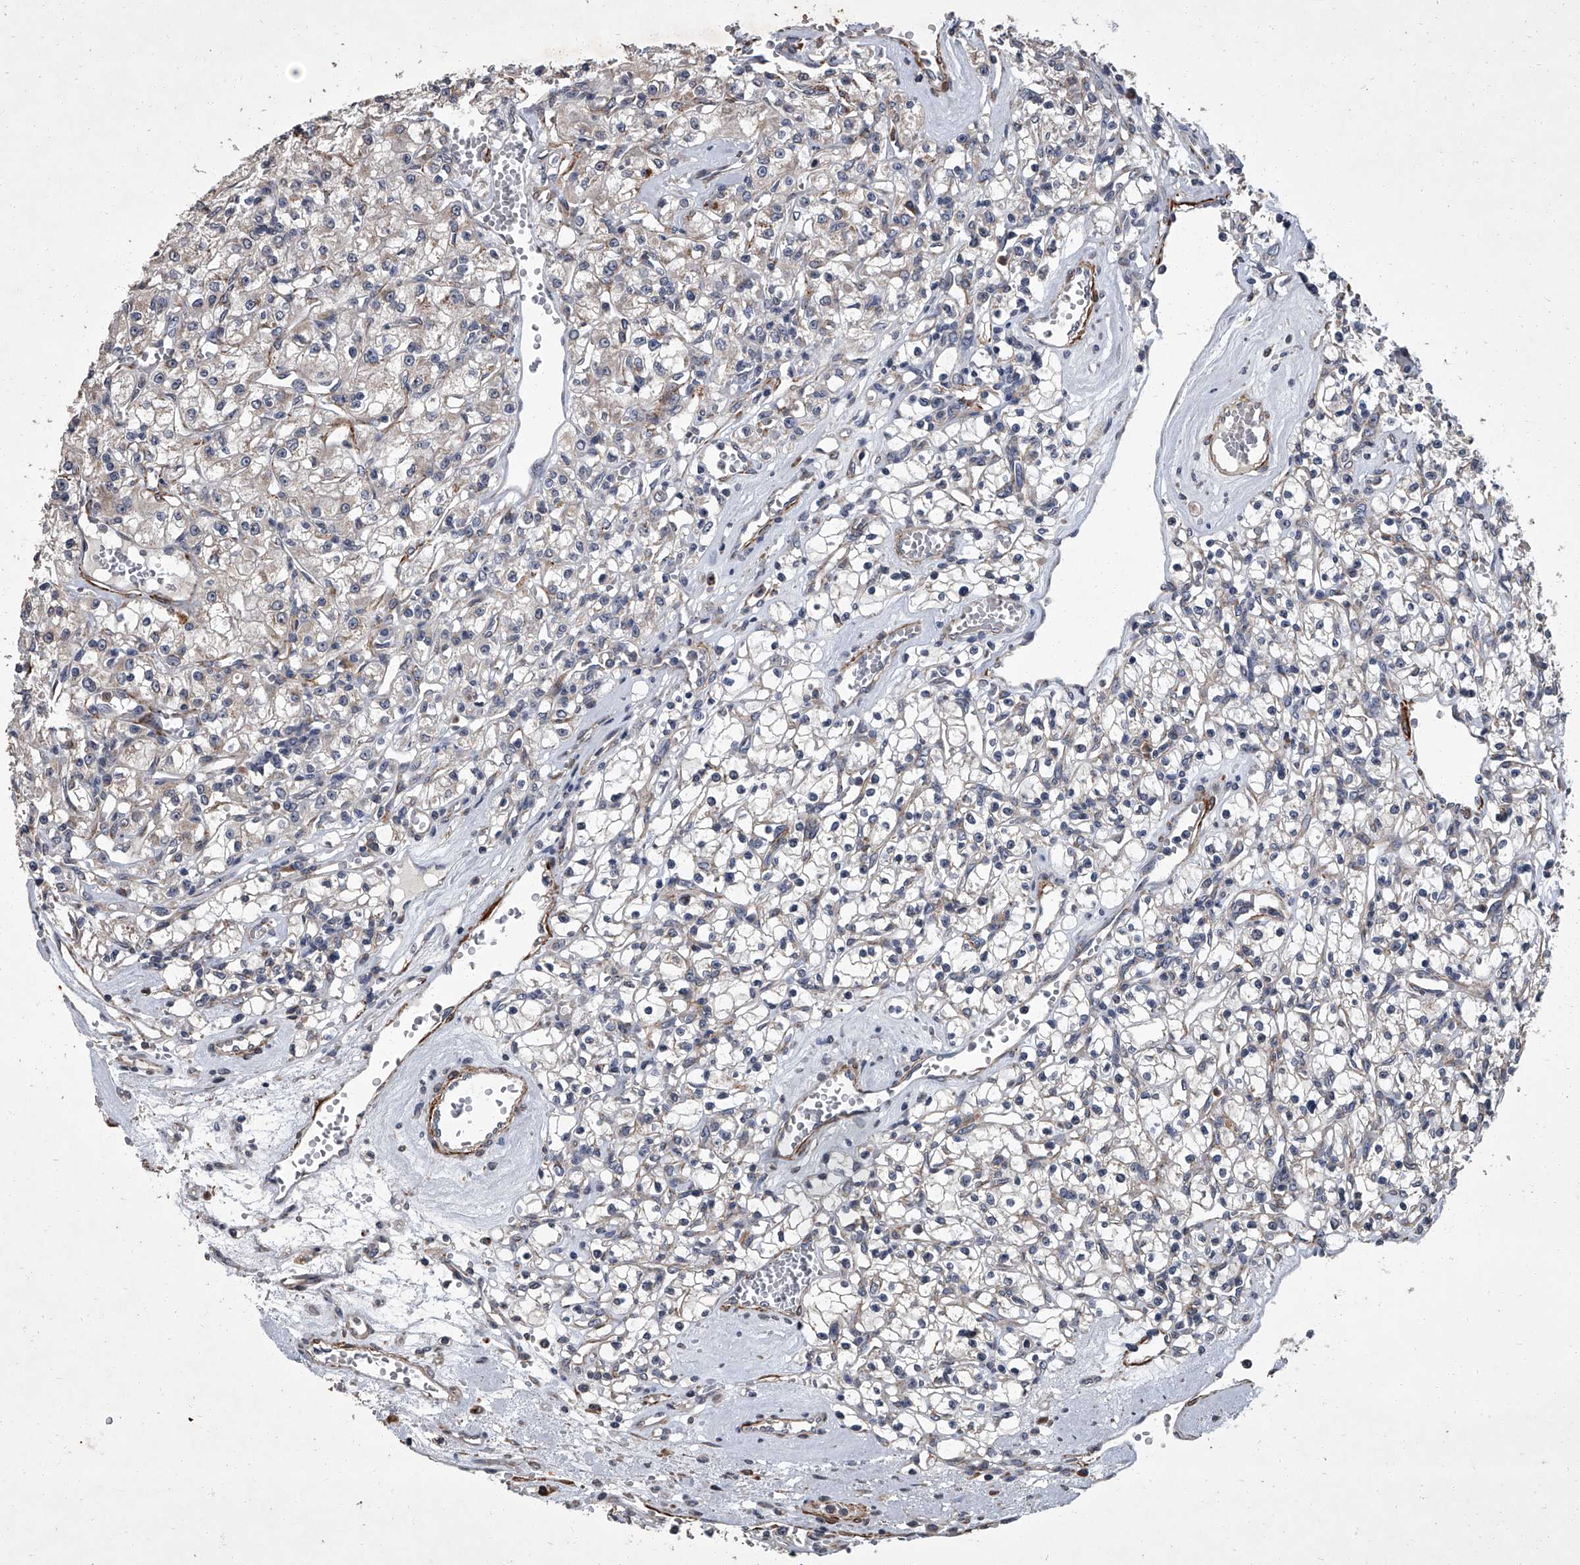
{"staining": {"intensity": "negative", "quantity": "none", "location": "none"}, "tissue": "renal cancer", "cell_type": "Tumor cells", "image_type": "cancer", "snomed": [{"axis": "morphology", "description": "Adenocarcinoma, NOS"}, {"axis": "topography", "description": "Kidney"}], "caption": "An IHC histopathology image of renal cancer (adenocarcinoma) is shown. There is no staining in tumor cells of renal cancer (adenocarcinoma).", "gene": "SIRT4", "patient": {"sex": "female", "age": 59}}